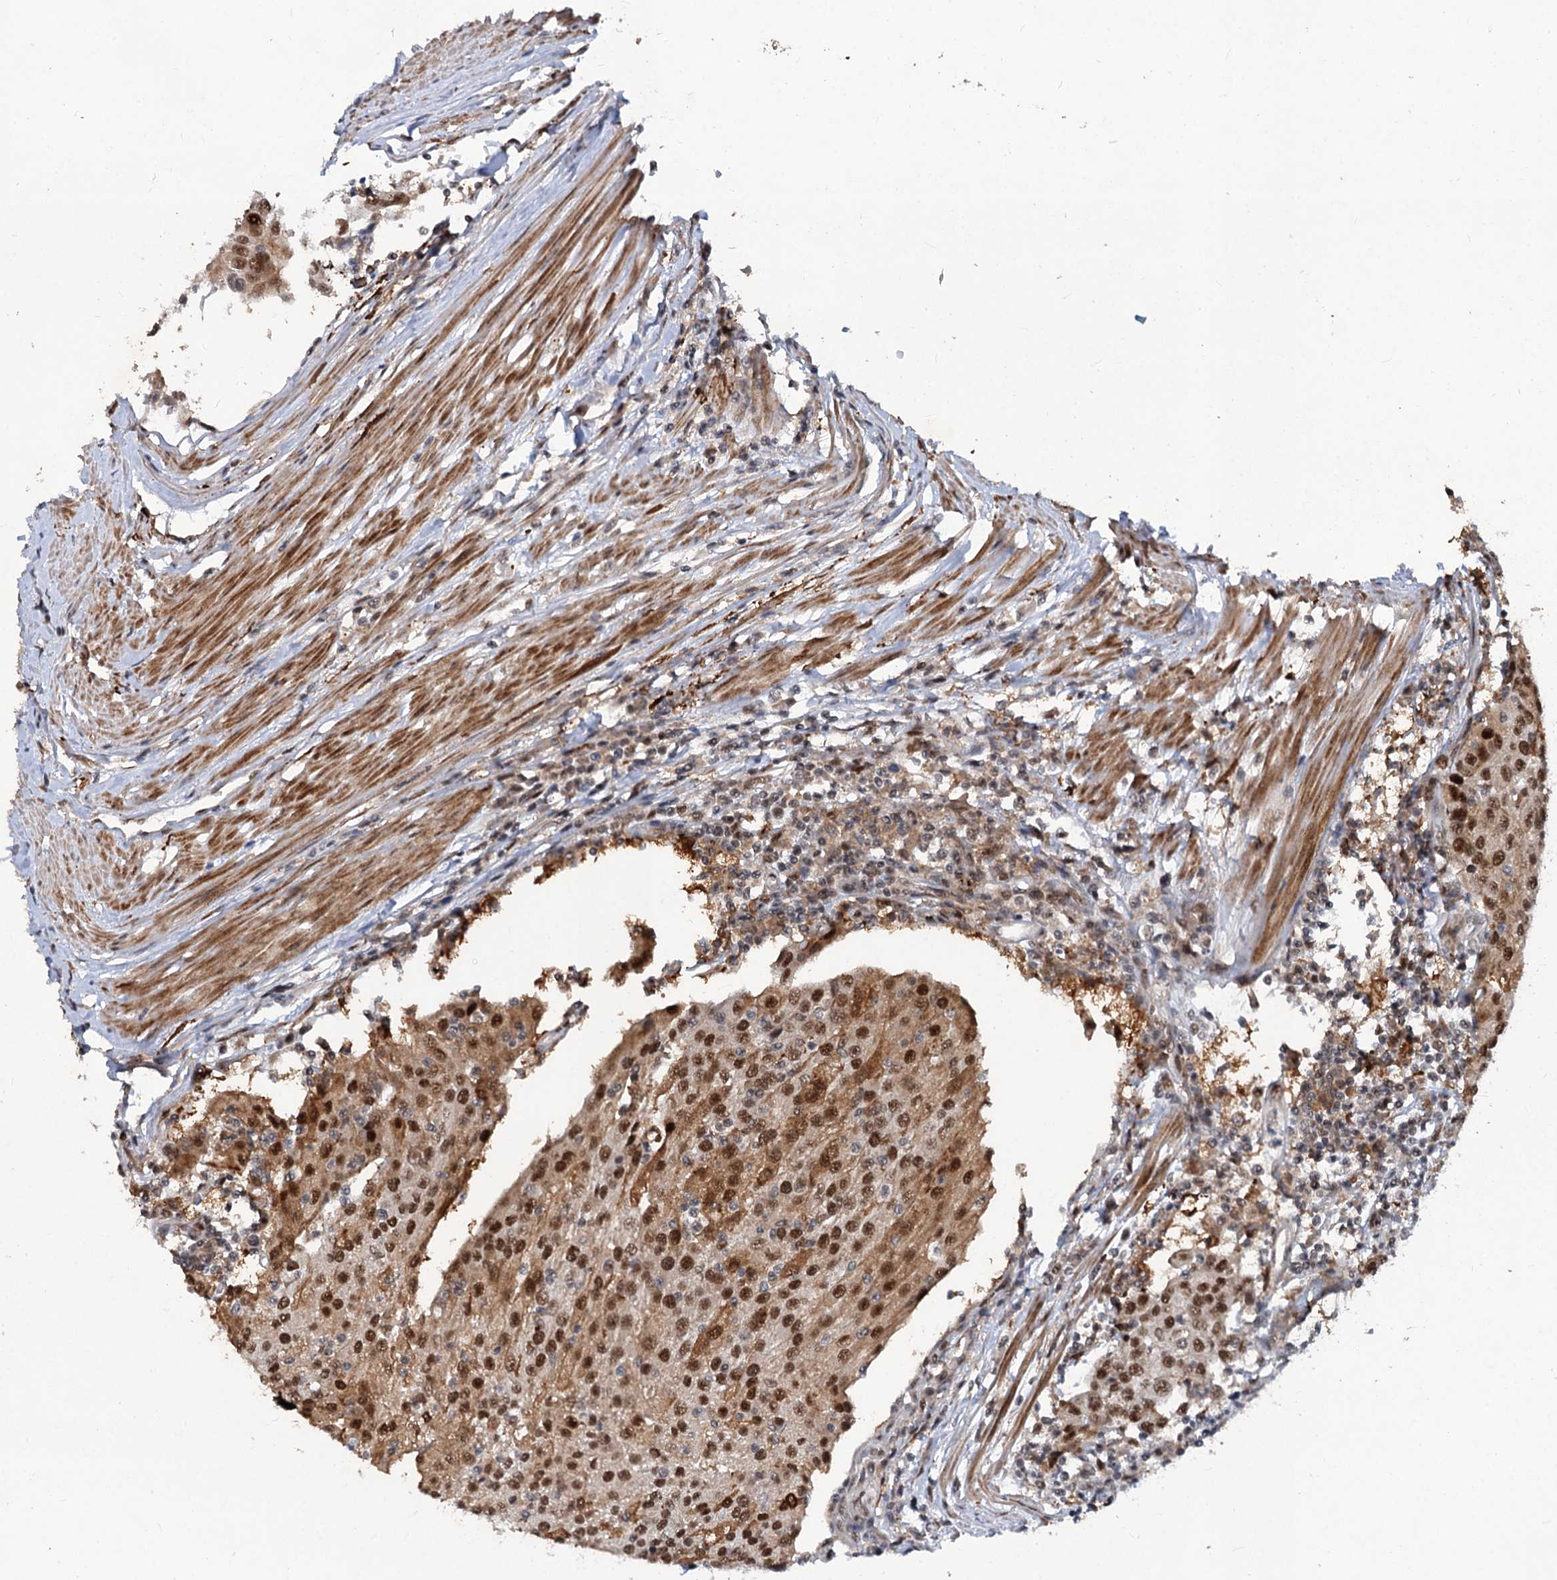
{"staining": {"intensity": "moderate", "quantity": ">75%", "location": "nuclear"}, "tissue": "urothelial cancer", "cell_type": "Tumor cells", "image_type": "cancer", "snomed": [{"axis": "morphology", "description": "Urothelial carcinoma, High grade"}, {"axis": "topography", "description": "Urinary bladder"}], "caption": "Human urothelial cancer stained with a brown dye reveals moderate nuclear positive positivity in approximately >75% of tumor cells.", "gene": "PHF8", "patient": {"sex": "female", "age": 85}}